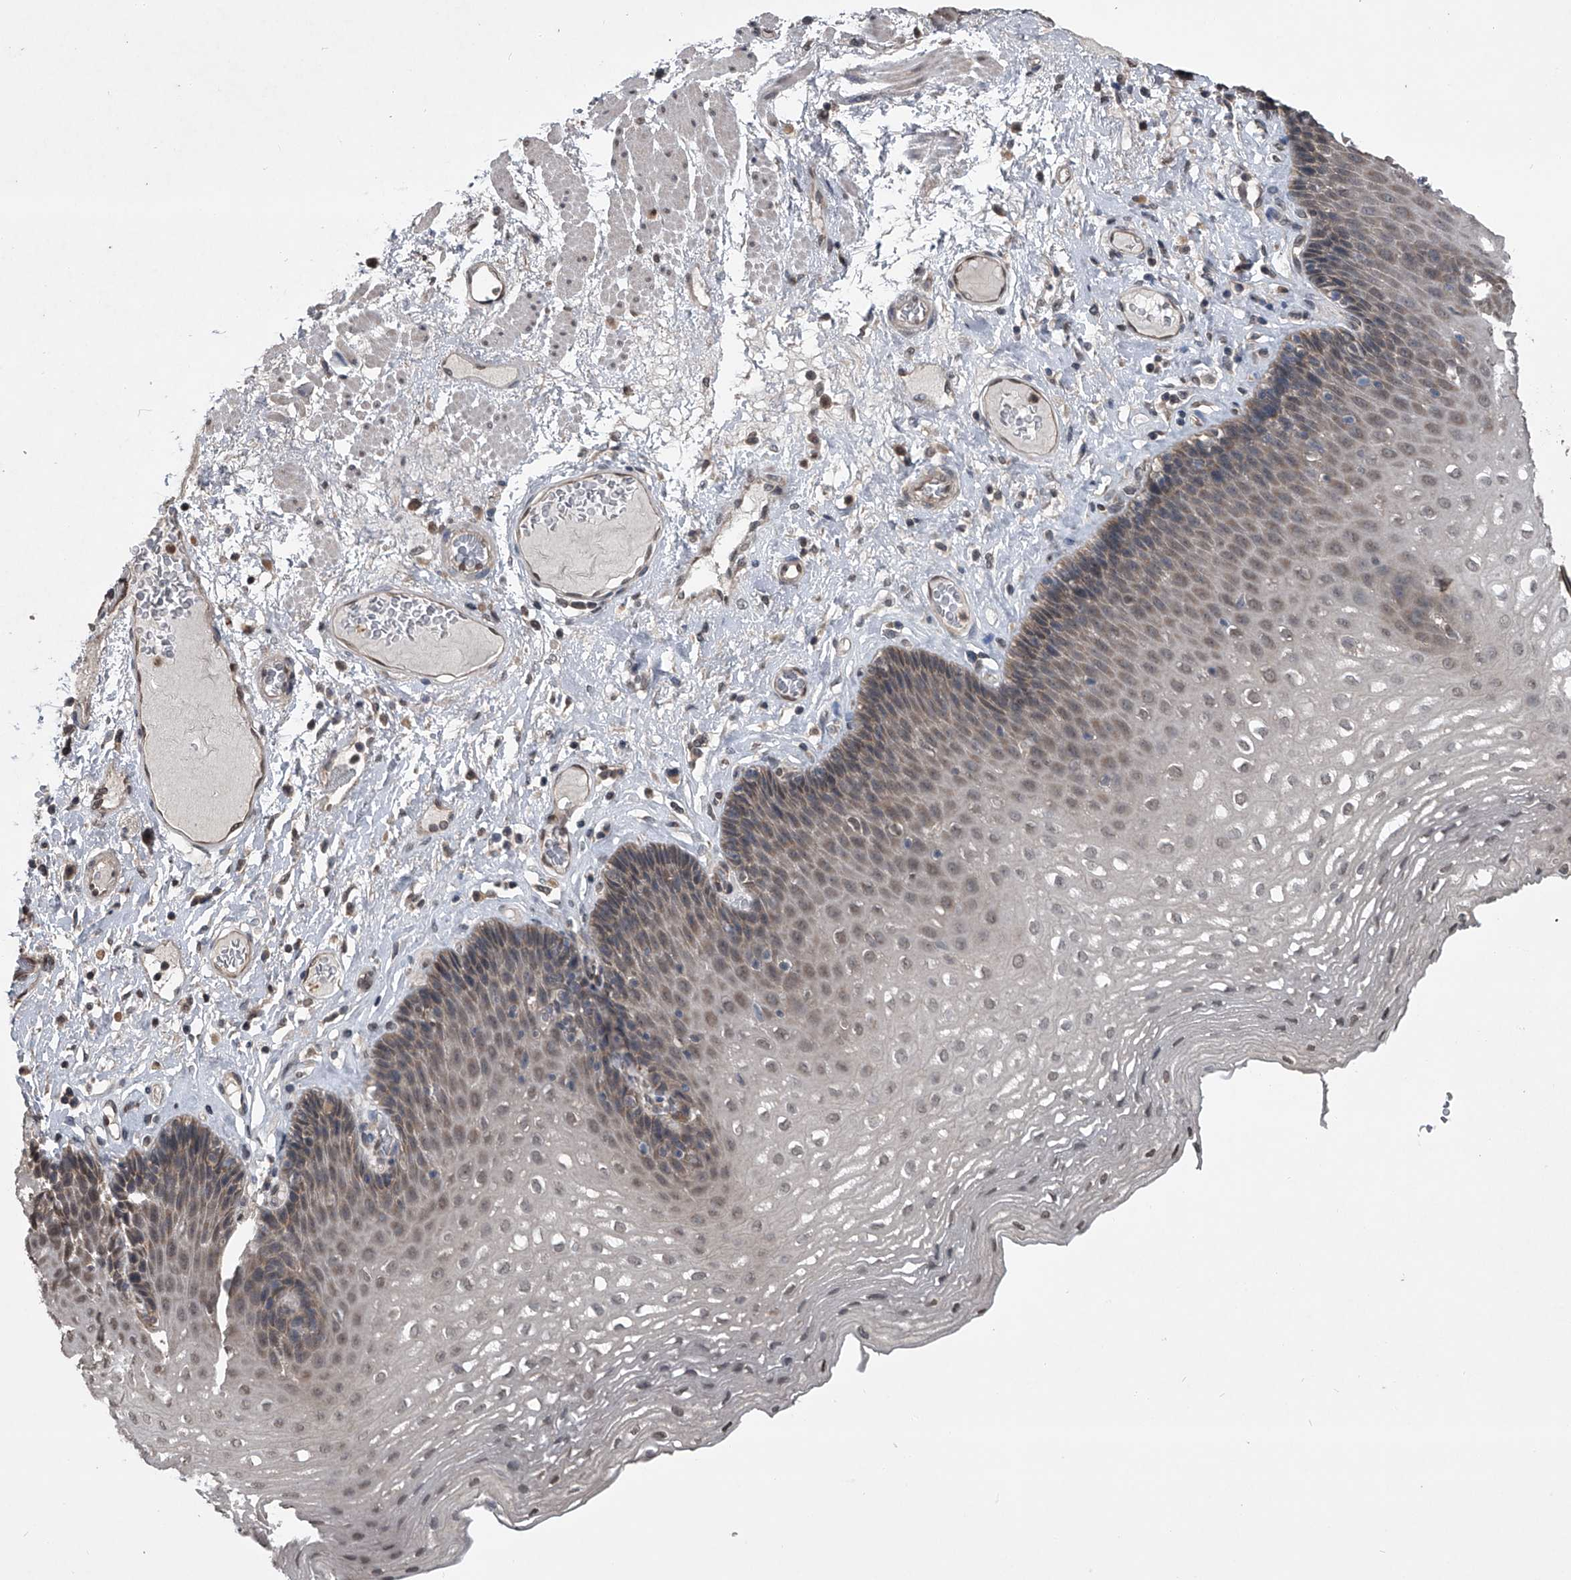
{"staining": {"intensity": "weak", "quantity": "25%-75%", "location": "cytoplasmic/membranous,nuclear"}, "tissue": "esophagus", "cell_type": "Squamous epithelial cells", "image_type": "normal", "snomed": [{"axis": "morphology", "description": "Normal tissue, NOS"}, {"axis": "topography", "description": "Esophagus"}], "caption": "Esophagus stained with immunohistochemistry (IHC) reveals weak cytoplasmic/membranous,nuclear expression in about 25%-75% of squamous epithelial cells. (Stains: DAB in brown, nuclei in blue, Microscopy: brightfield microscopy at high magnification).", "gene": "TSNAX", "patient": {"sex": "female", "age": 66}}